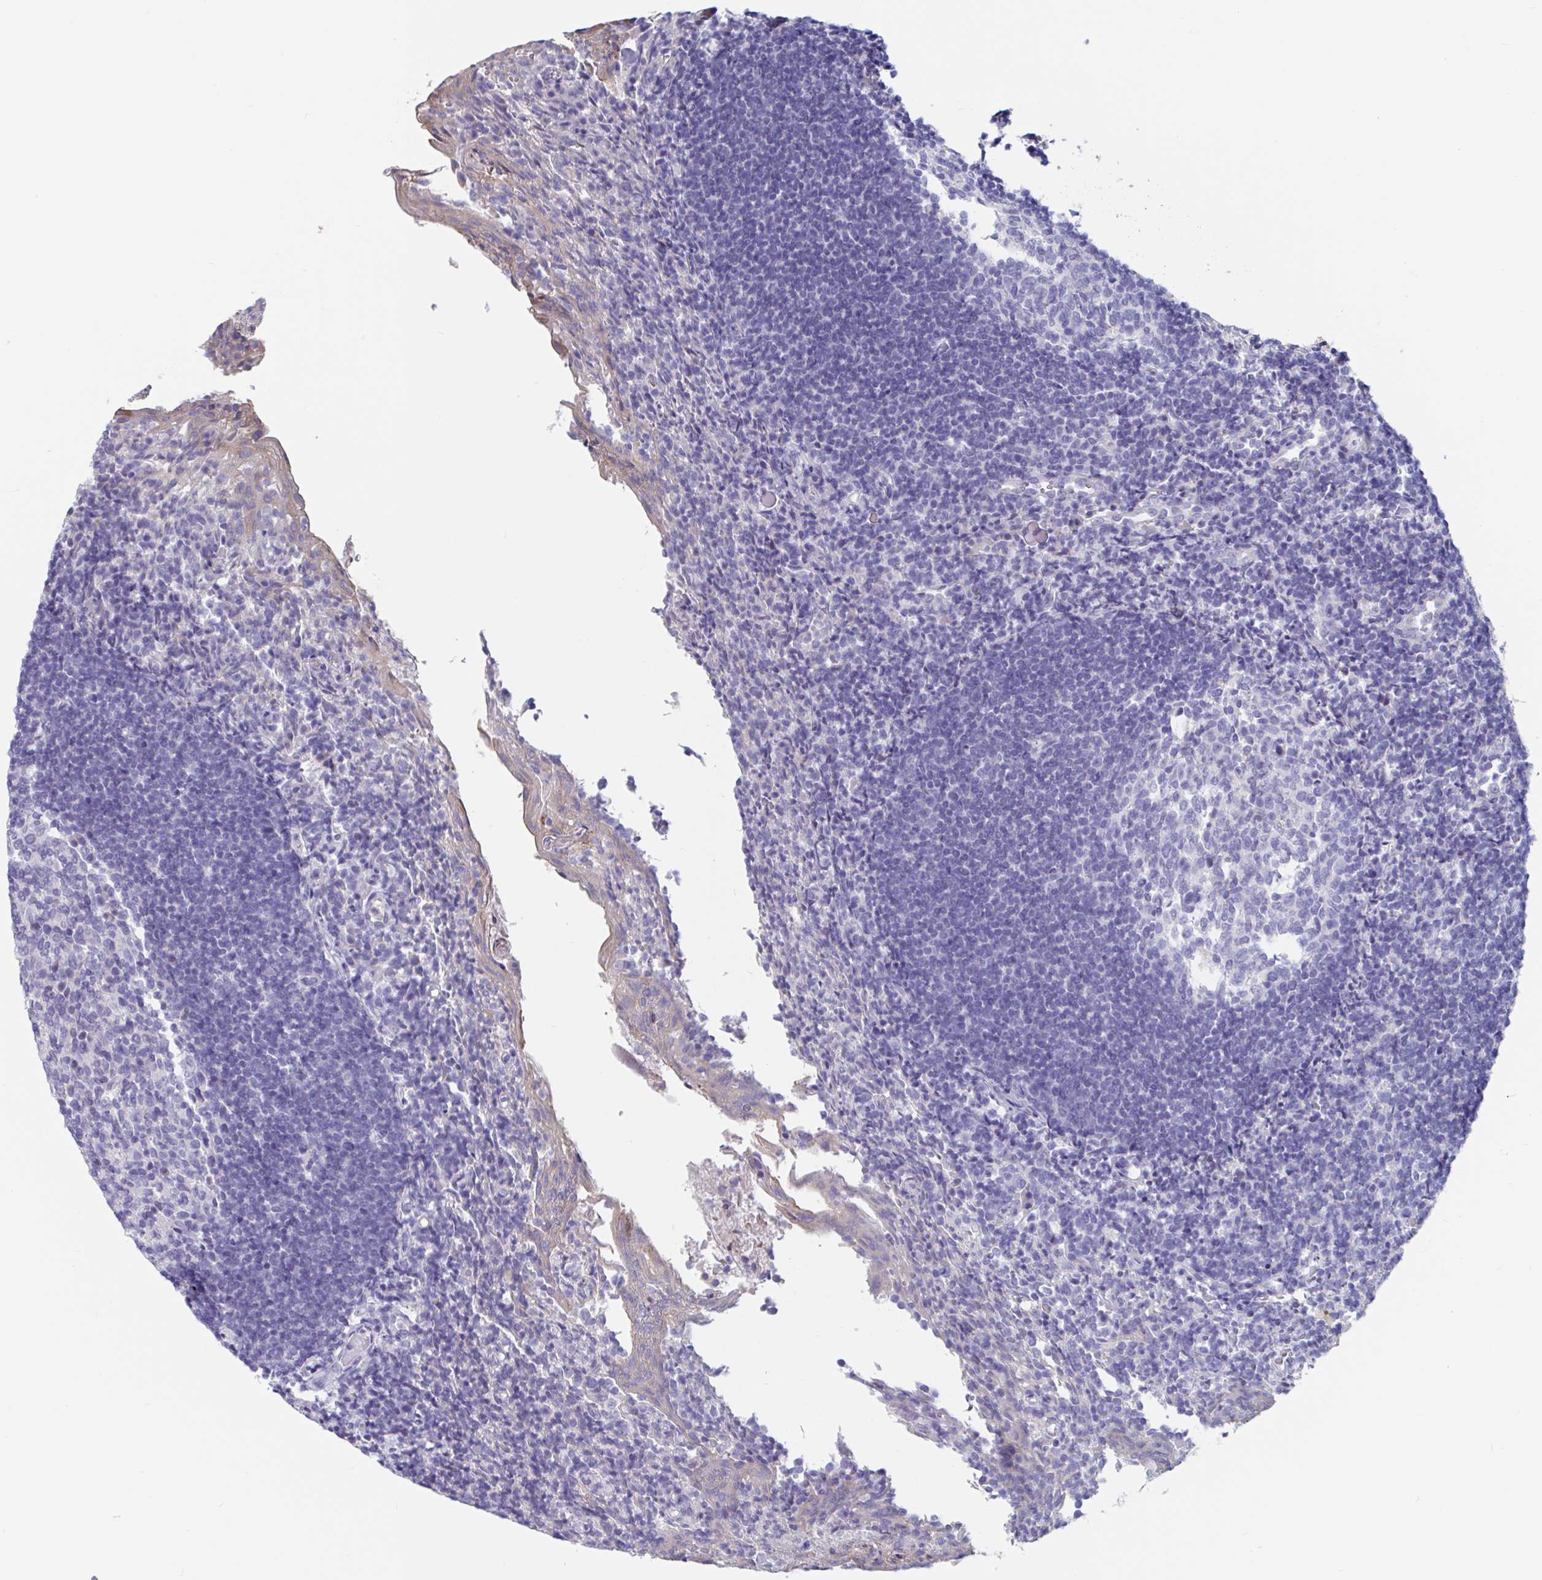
{"staining": {"intensity": "negative", "quantity": "none", "location": "none"}, "tissue": "tonsil", "cell_type": "Germinal center cells", "image_type": "normal", "snomed": [{"axis": "morphology", "description": "Normal tissue, NOS"}, {"axis": "topography", "description": "Tonsil"}], "caption": "This is a micrograph of immunohistochemistry (IHC) staining of benign tonsil, which shows no staining in germinal center cells.", "gene": "UNKL", "patient": {"sex": "female", "age": 10}}